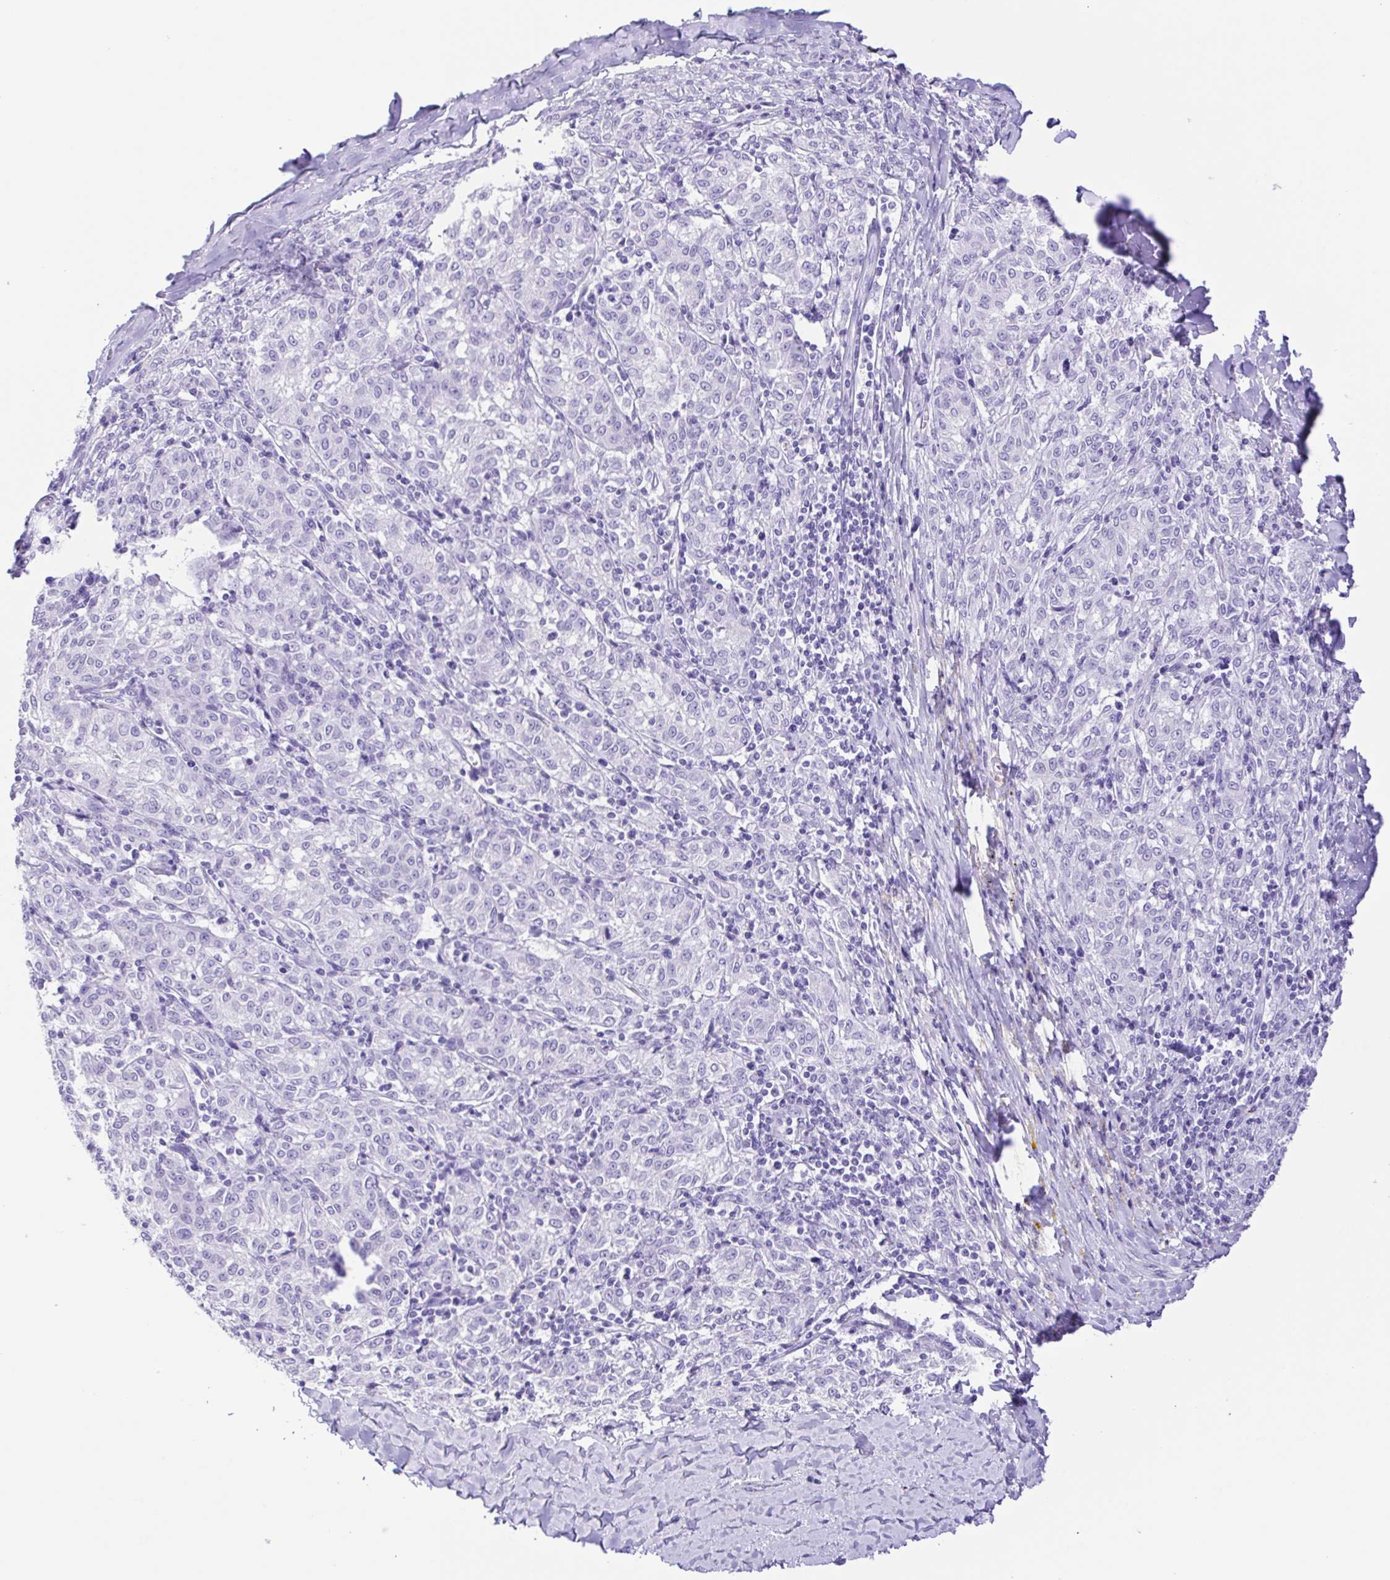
{"staining": {"intensity": "negative", "quantity": "none", "location": "none"}, "tissue": "melanoma", "cell_type": "Tumor cells", "image_type": "cancer", "snomed": [{"axis": "morphology", "description": "Malignant melanoma, NOS"}, {"axis": "topography", "description": "Skin"}], "caption": "The immunohistochemistry (IHC) image has no significant positivity in tumor cells of melanoma tissue.", "gene": "CASP14", "patient": {"sex": "female", "age": 72}}